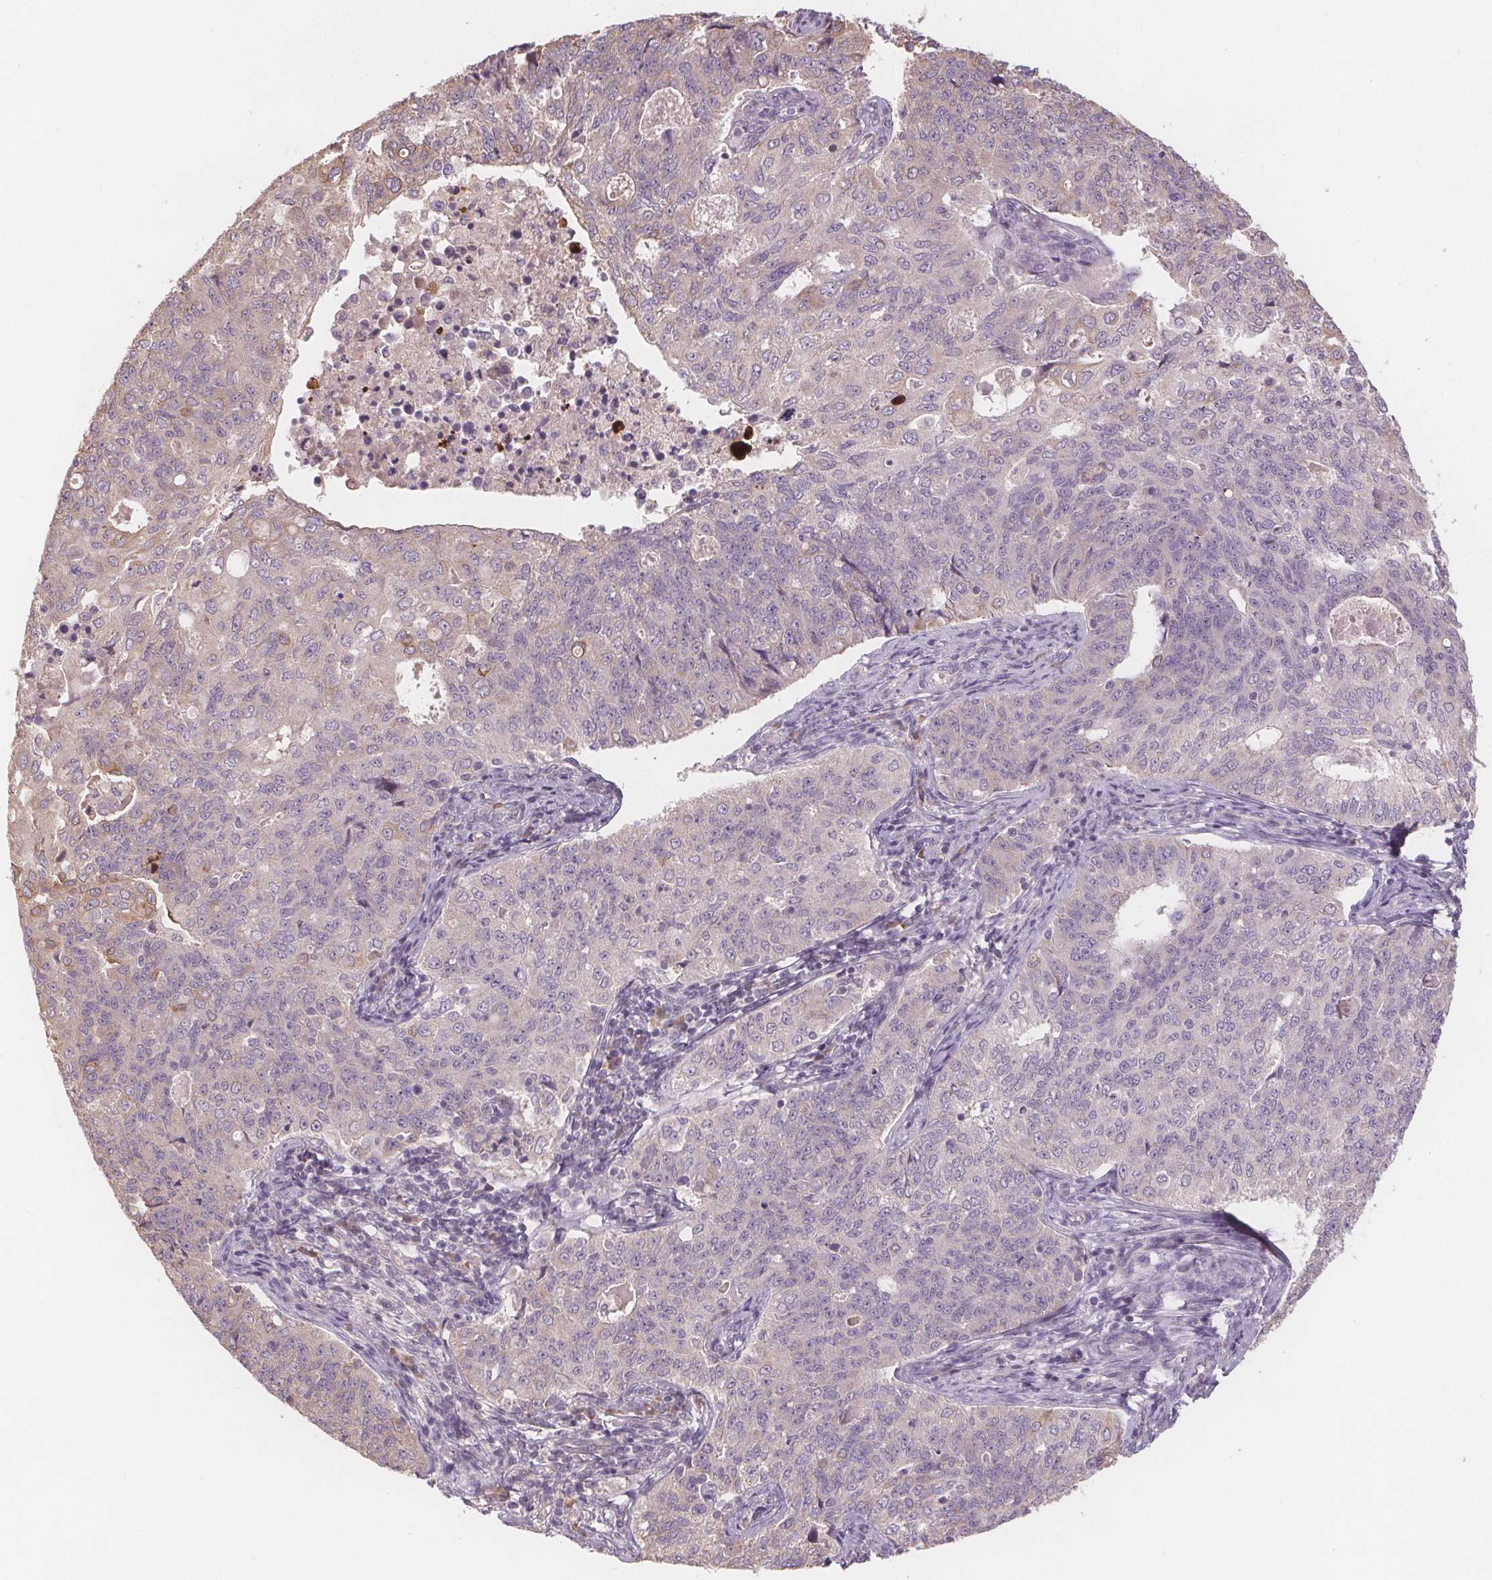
{"staining": {"intensity": "negative", "quantity": "none", "location": "none"}, "tissue": "endometrial cancer", "cell_type": "Tumor cells", "image_type": "cancer", "snomed": [{"axis": "morphology", "description": "Adenocarcinoma, NOS"}, {"axis": "topography", "description": "Endometrium"}], "caption": "DAB (3,3'-diaminobenzidine) immunohistochemical staining of endometrial cancer exhibits no significant staining in tumor cells.", "gene": "TMEM80", "patient": {"sex": "female", "age": 43}}